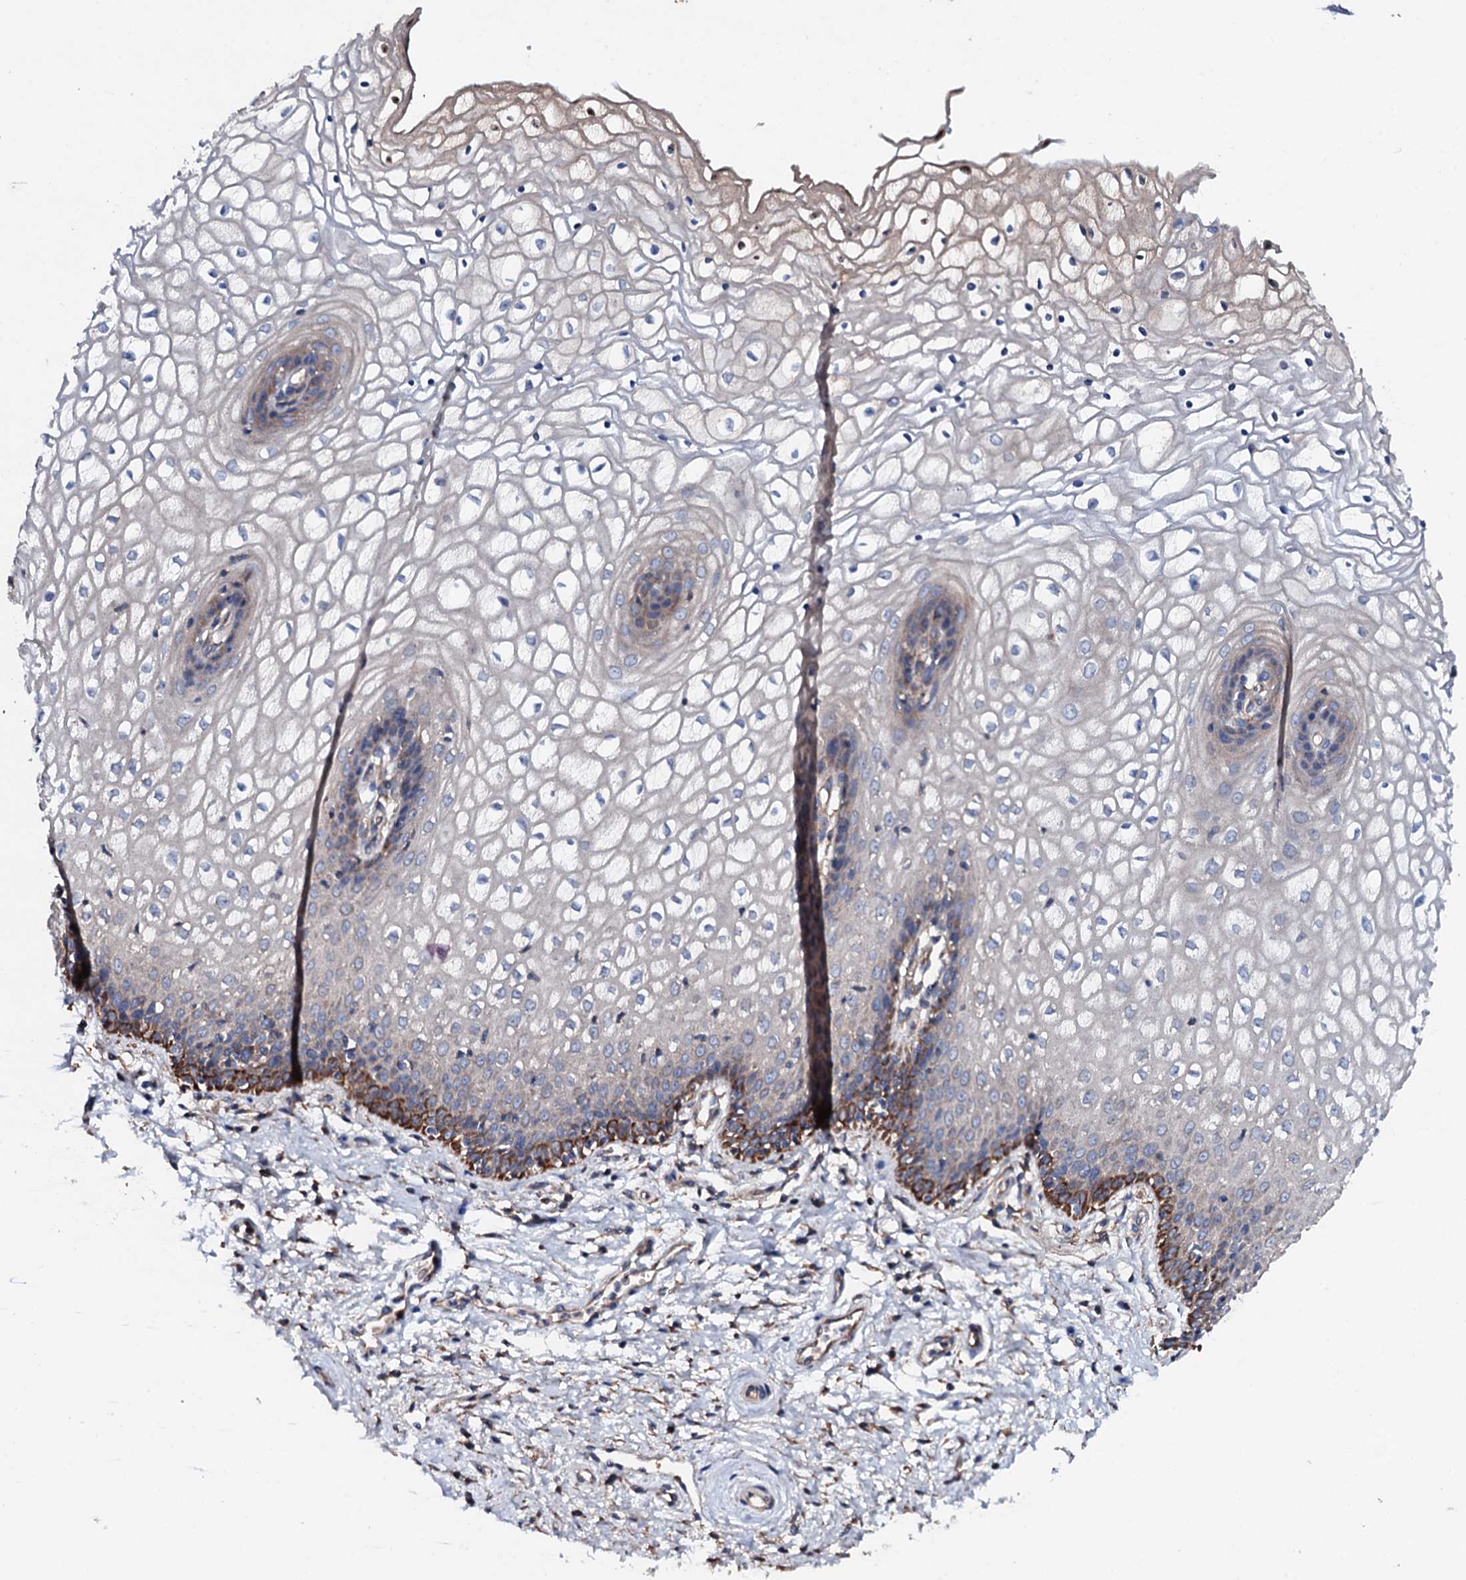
{"staining": {"intensity": "strong", "quantity": "<25%", "location": "cytoplasmic/membranous"}, "tissue": "vagina", "cell_type": "Squamous epithelial cells", "image_type": "normal", "snomed": [{"axis": "morphology", "description": "Normal tissue, NOS"}, {"axis": "topography", "description": "Vagina"}], "caption": "A high-resolution photomicrograph shows immunohistochemistry staining of benign vagina, which exhibits strong cytoplasmic/membranous expression in approximately <25% of squamous epithelial cells. (IHC, brightfield microscopy, high magnification).", "gene": "NEK1", "patient": {"sex": "female", "age": 34}}